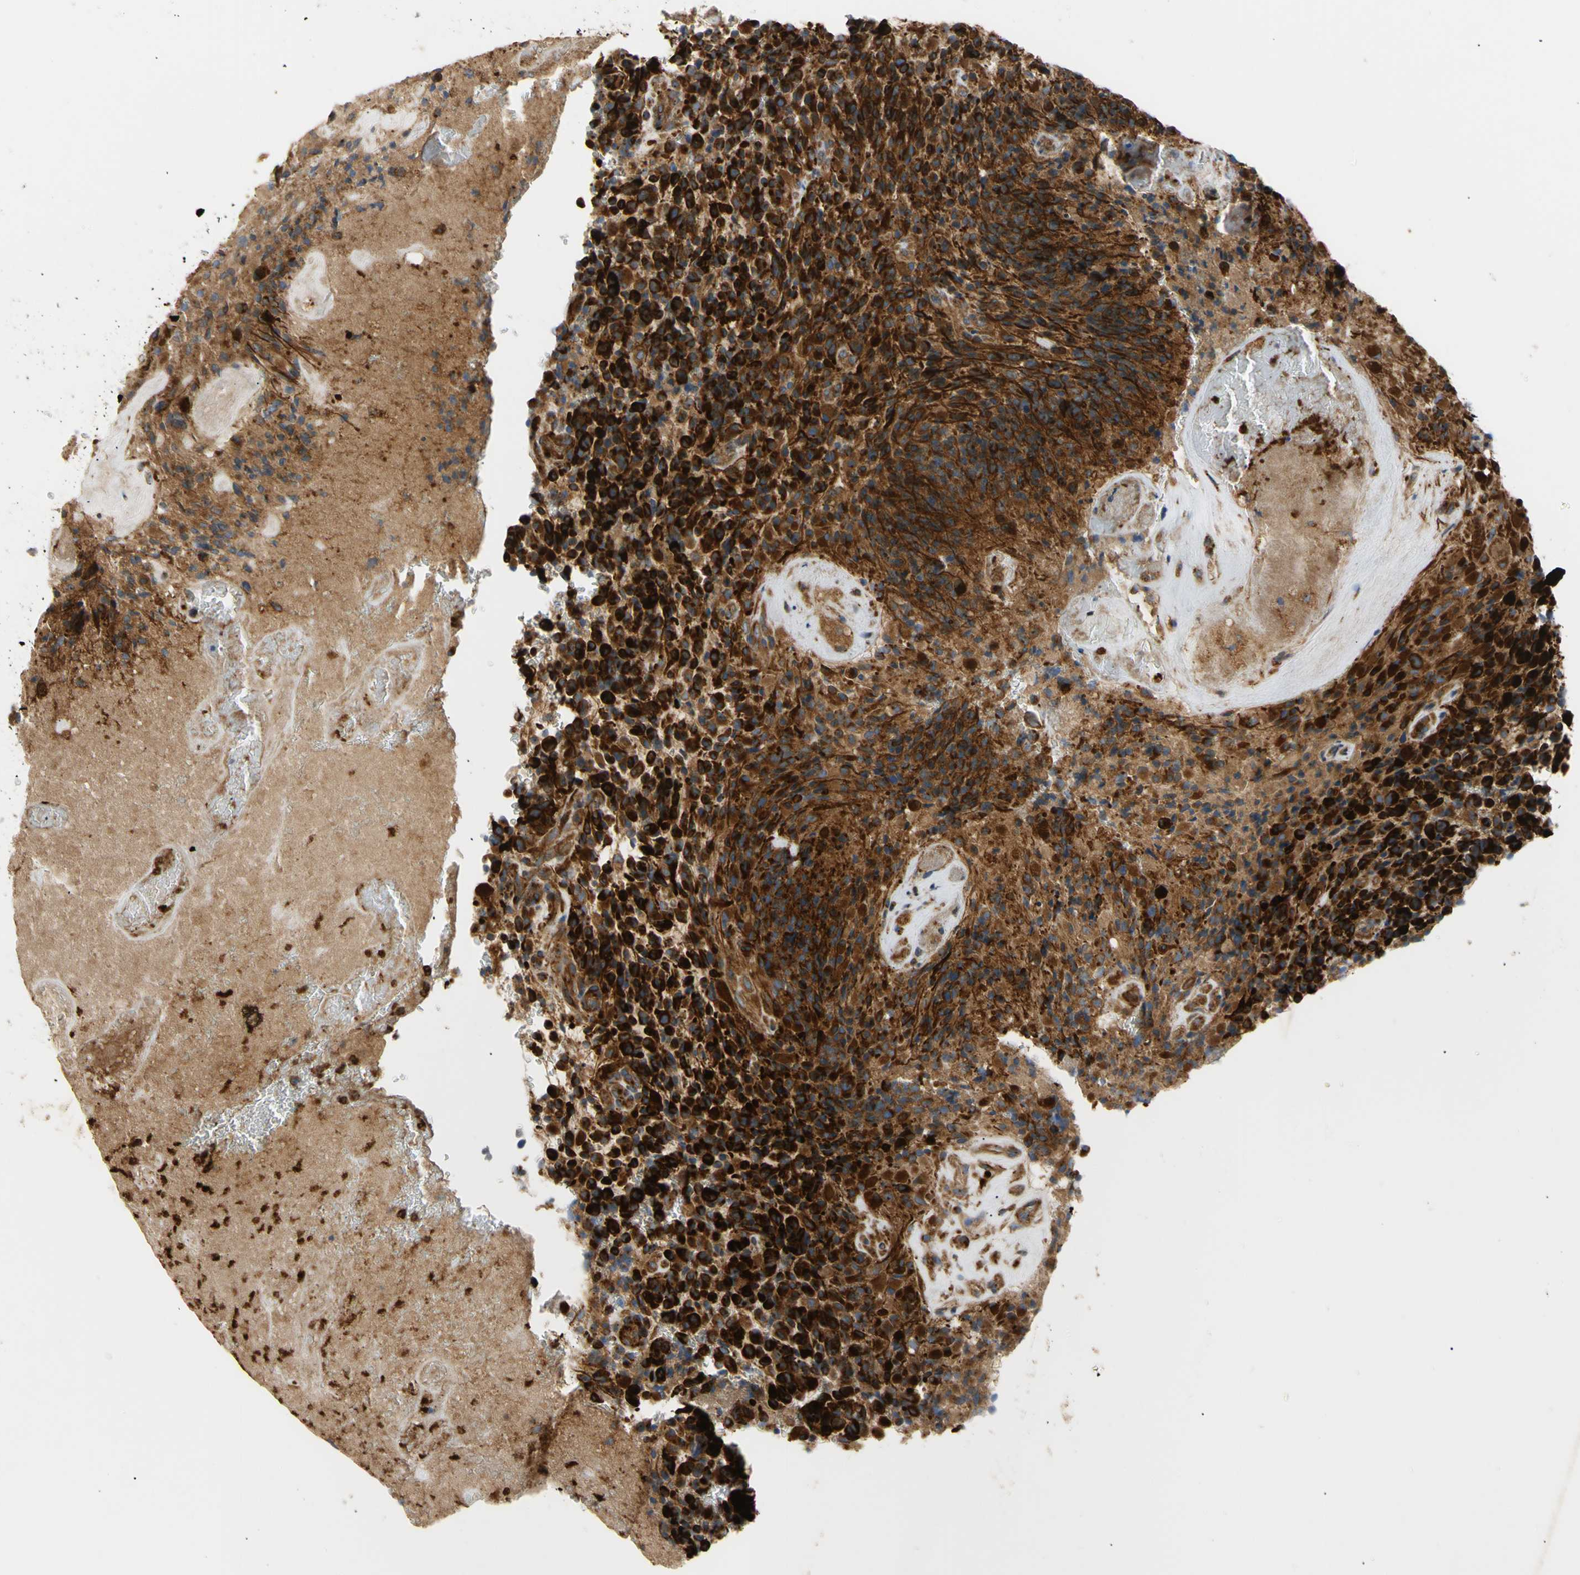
{"staining": {"intensity": "strong", "quantity": ">75%", "location": "cytoplasmic/membranous"}, "tissue": "glioma", "cell_type": "Tumor cells", "image_type": "cancer", "snomed": [{"axis": "morphology", "description": "Glioma, malignant, High grade"}, {"axis": "topography", "description": "Brain"}], "caption": "Strong cytoplasmic/membranous protein positivity is appreciated in about >75% of tumor cells in high-grade glioma (malignant).", "gene": "TUBG2", "patient": {"sex": "male", "age": 71}}